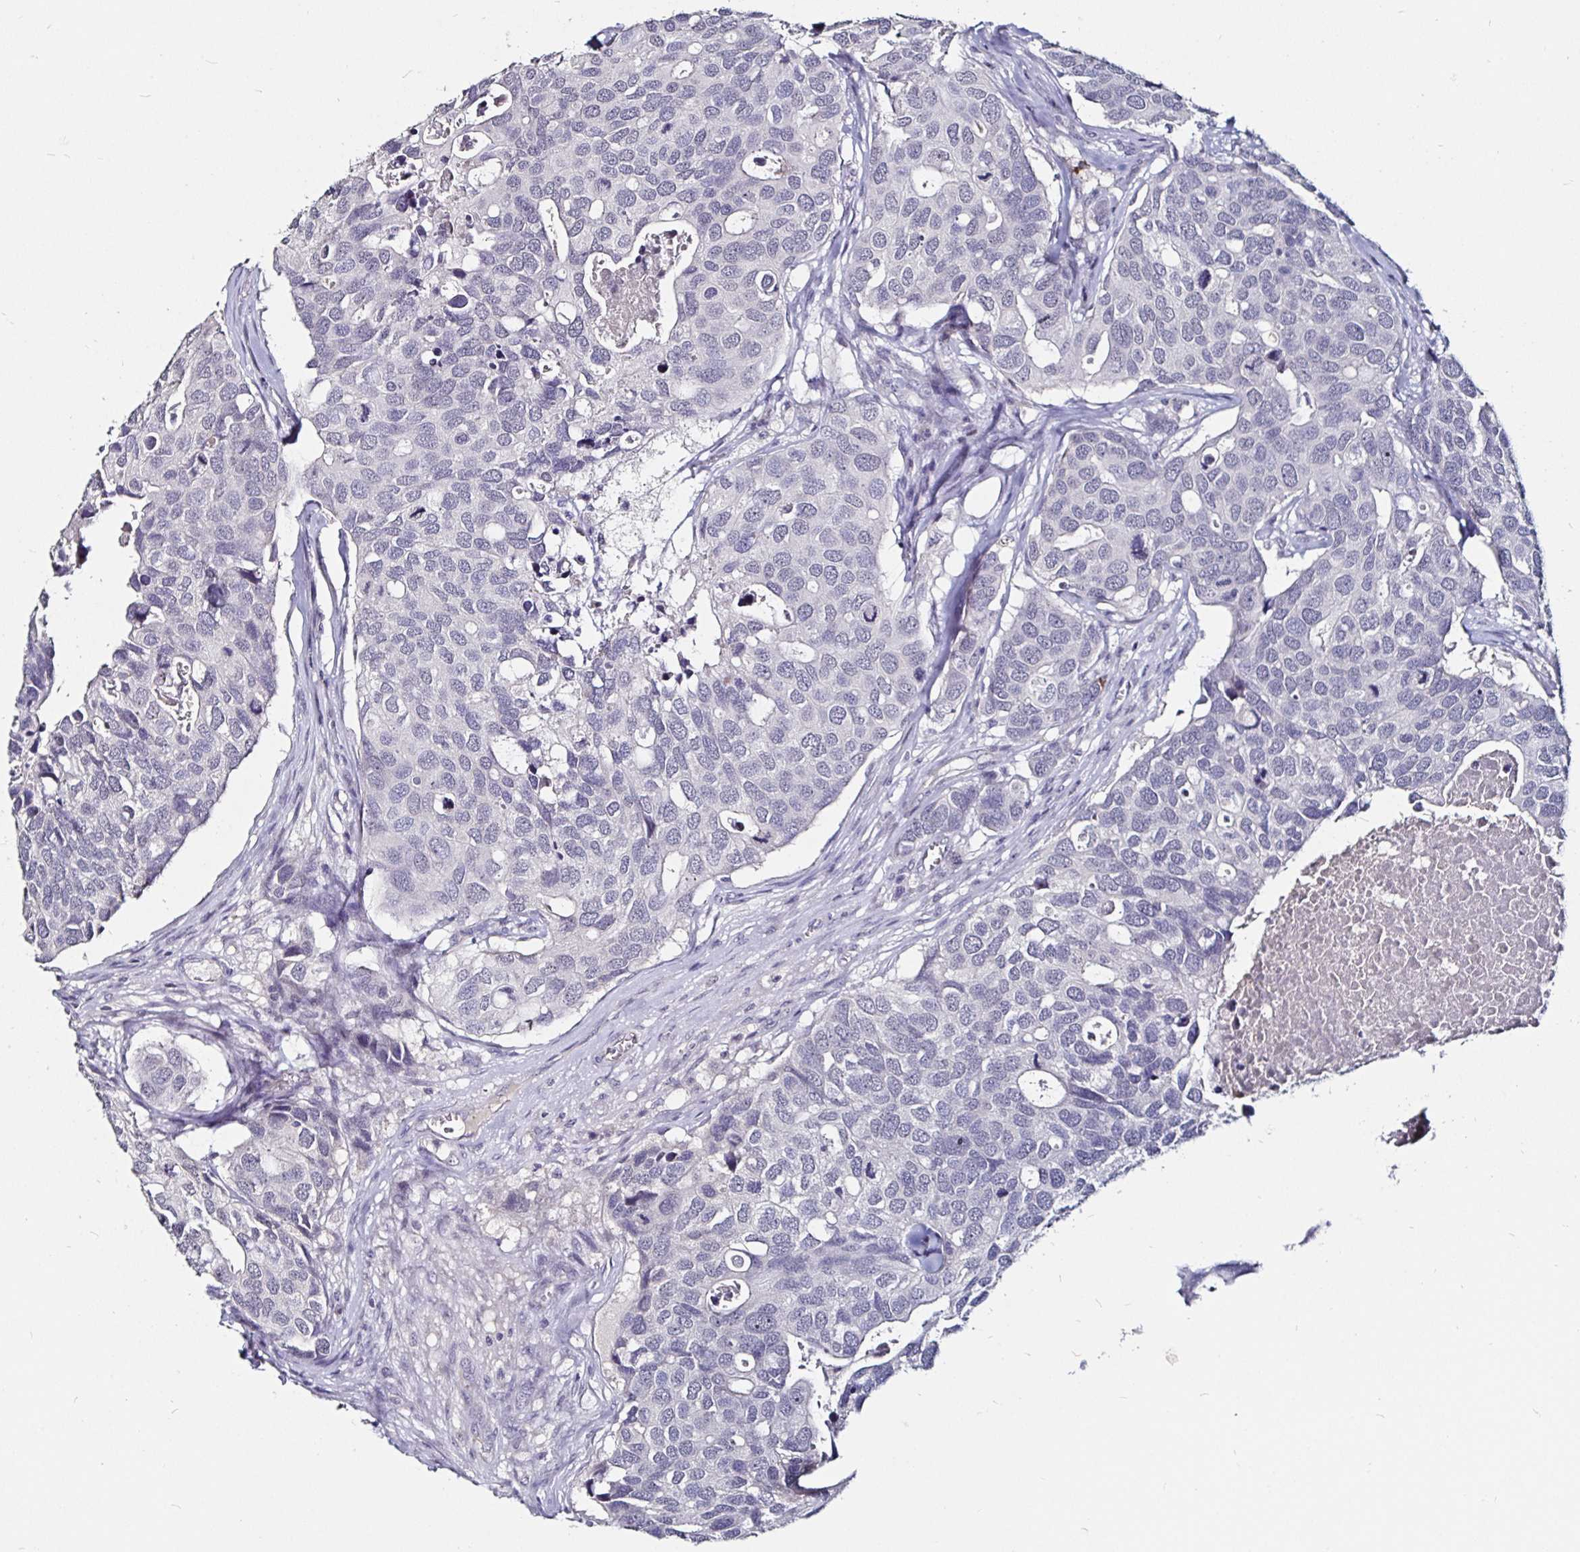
{"staining": {"intensity": "negative", "quantity": "none", "location": "none"}, "tissue": "breast cancer", "cell_type": "Tumor cells", "image_type": "cancer", "snomed": [{"axis": "morphology", "description": "Duct carcinoma"}, {"axis": "topography", "description": "Breast"}], "caption": "An immunohistochemistry (IHC) histopathology image of breast intraductal carcinoma is shown. There is no staining in tumor cells of breast intraductal carcinoma.", "gene": "FAIM2", "patient": {"sex": "female", "age": 83}}